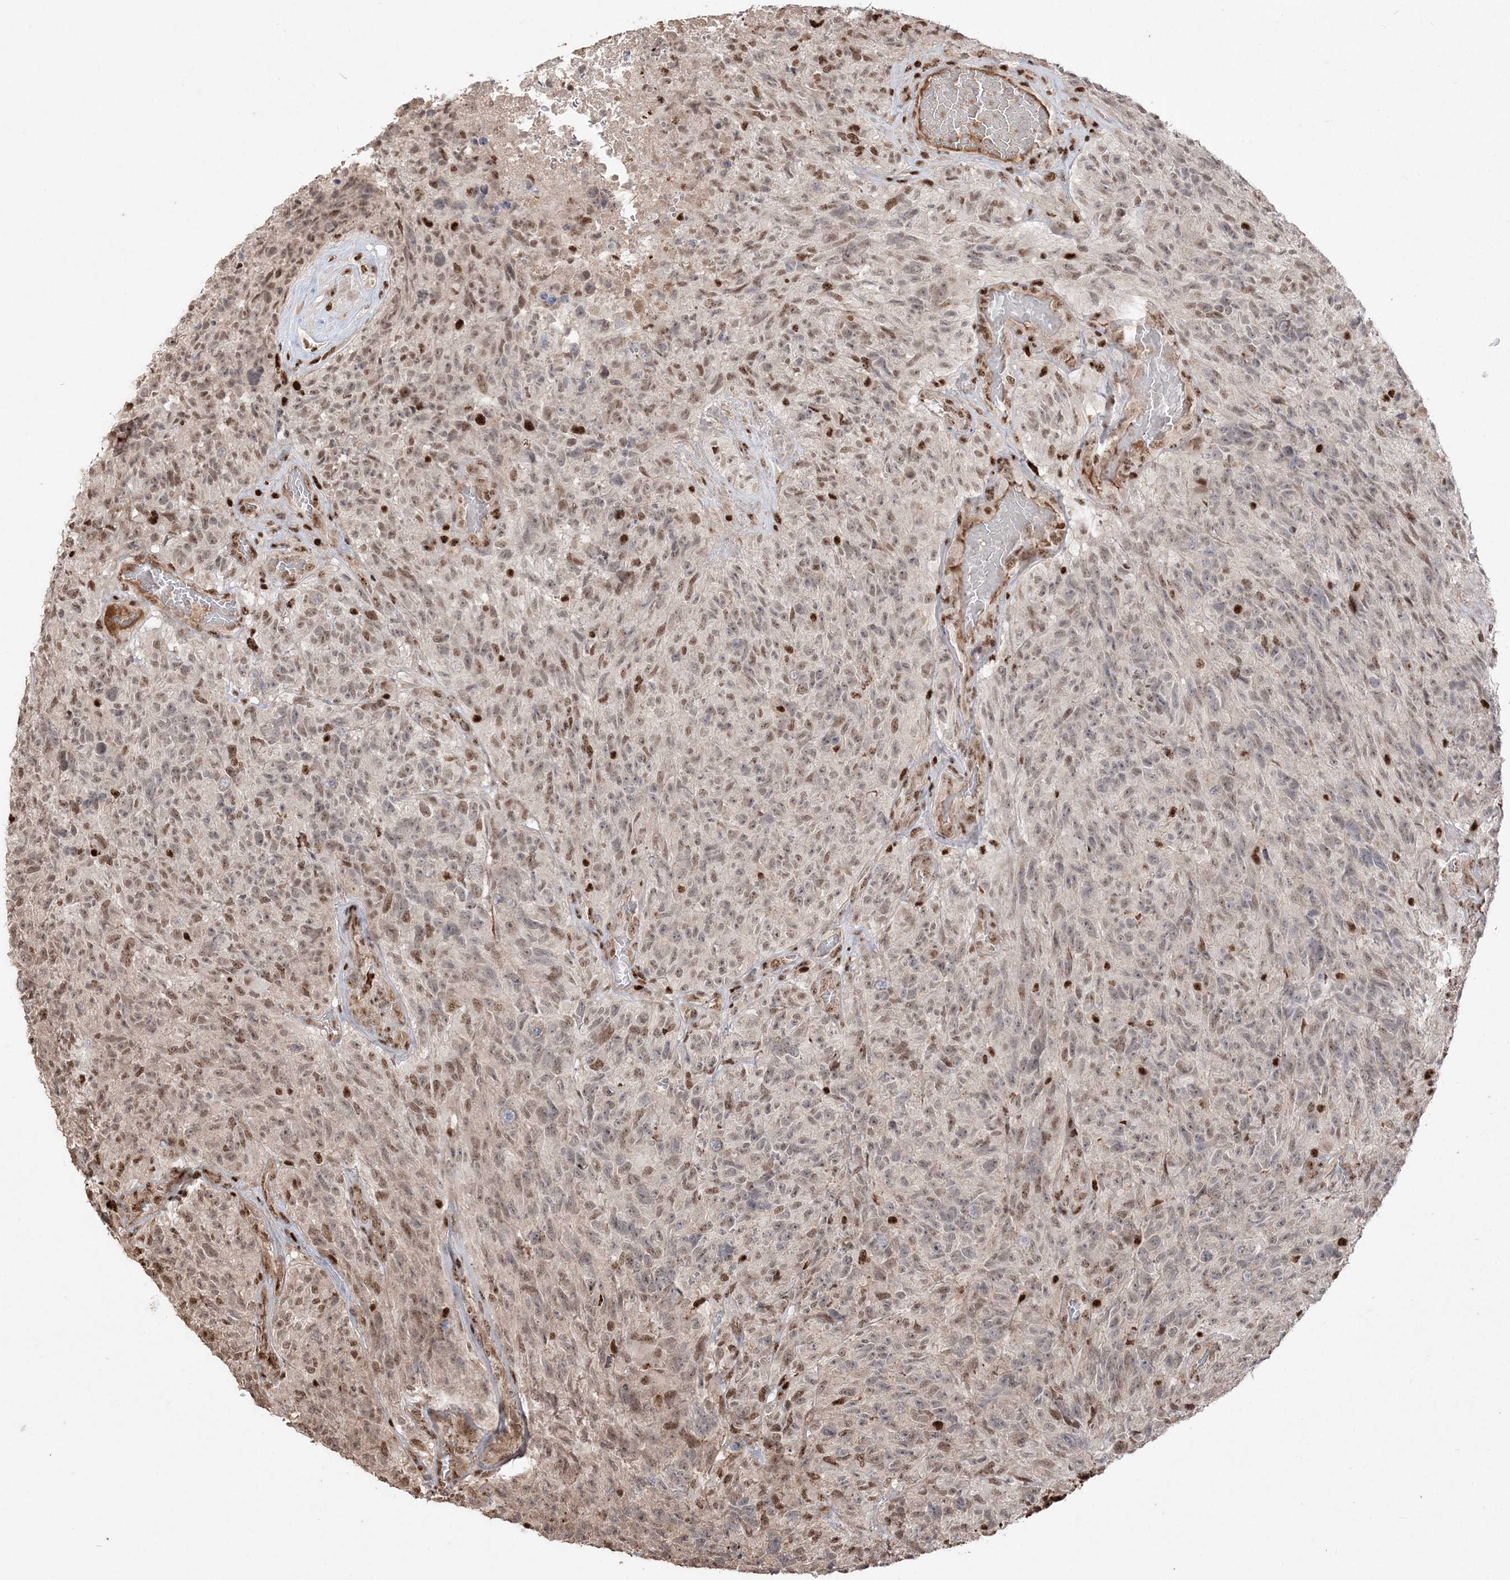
{"staining": {"intensity": "moderate", "quantity": "25%-75%", "location": "nuclear"}, "tissue": "glioma", "cell_type": "Tumor cells", "image_type": "cancer", "snomed": [{"axis": "morphology", "description": "Glioma, malignant, High grade"}, {"axis": "topography", "description": "Brain"}], "caption": "Glioma stained with a brown dye exhibits moderate nuclear positive expression in approximately 25%-75% of tumor cells.", "gene": "RBM17", "patient": {"sex": "male", "age": 69}}